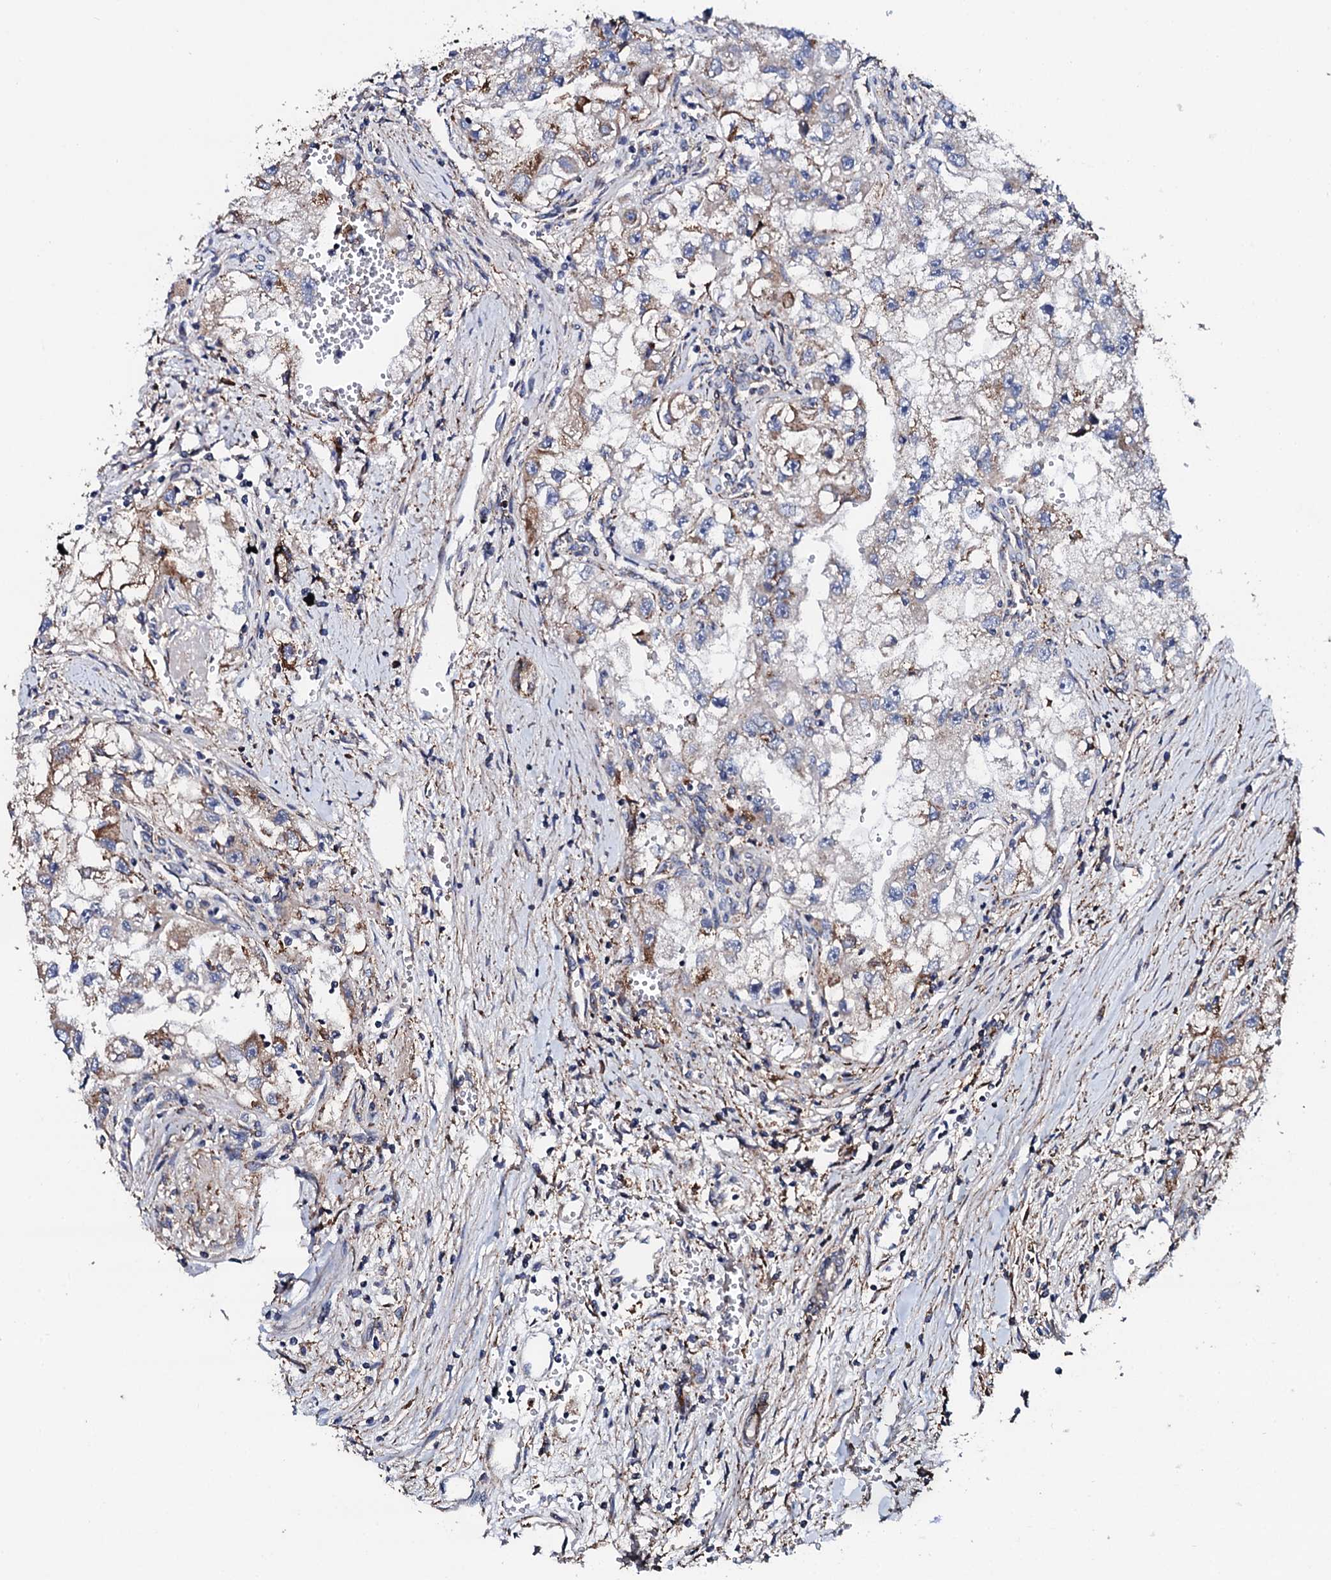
{"staining": {"intensity": "weak", "quantity": "<25%", "location": "cytoplasmic/membranous"}, "tissue": "renal cancer", "cell_type": "Tumor cells", "image_type": "cancer", "snomed": [{"axis": "morphology", "description": "Adenocarcinoma, NOS"}, {"axis": "topography", "description": "Kidney"}], "caption": "Immunohistochemical staining of human renal cancer (adenocarcinoma) shows no significant expression in tumor cells.", "gene": "EDC3", "patient": {"sex": "male", "age": 63}}